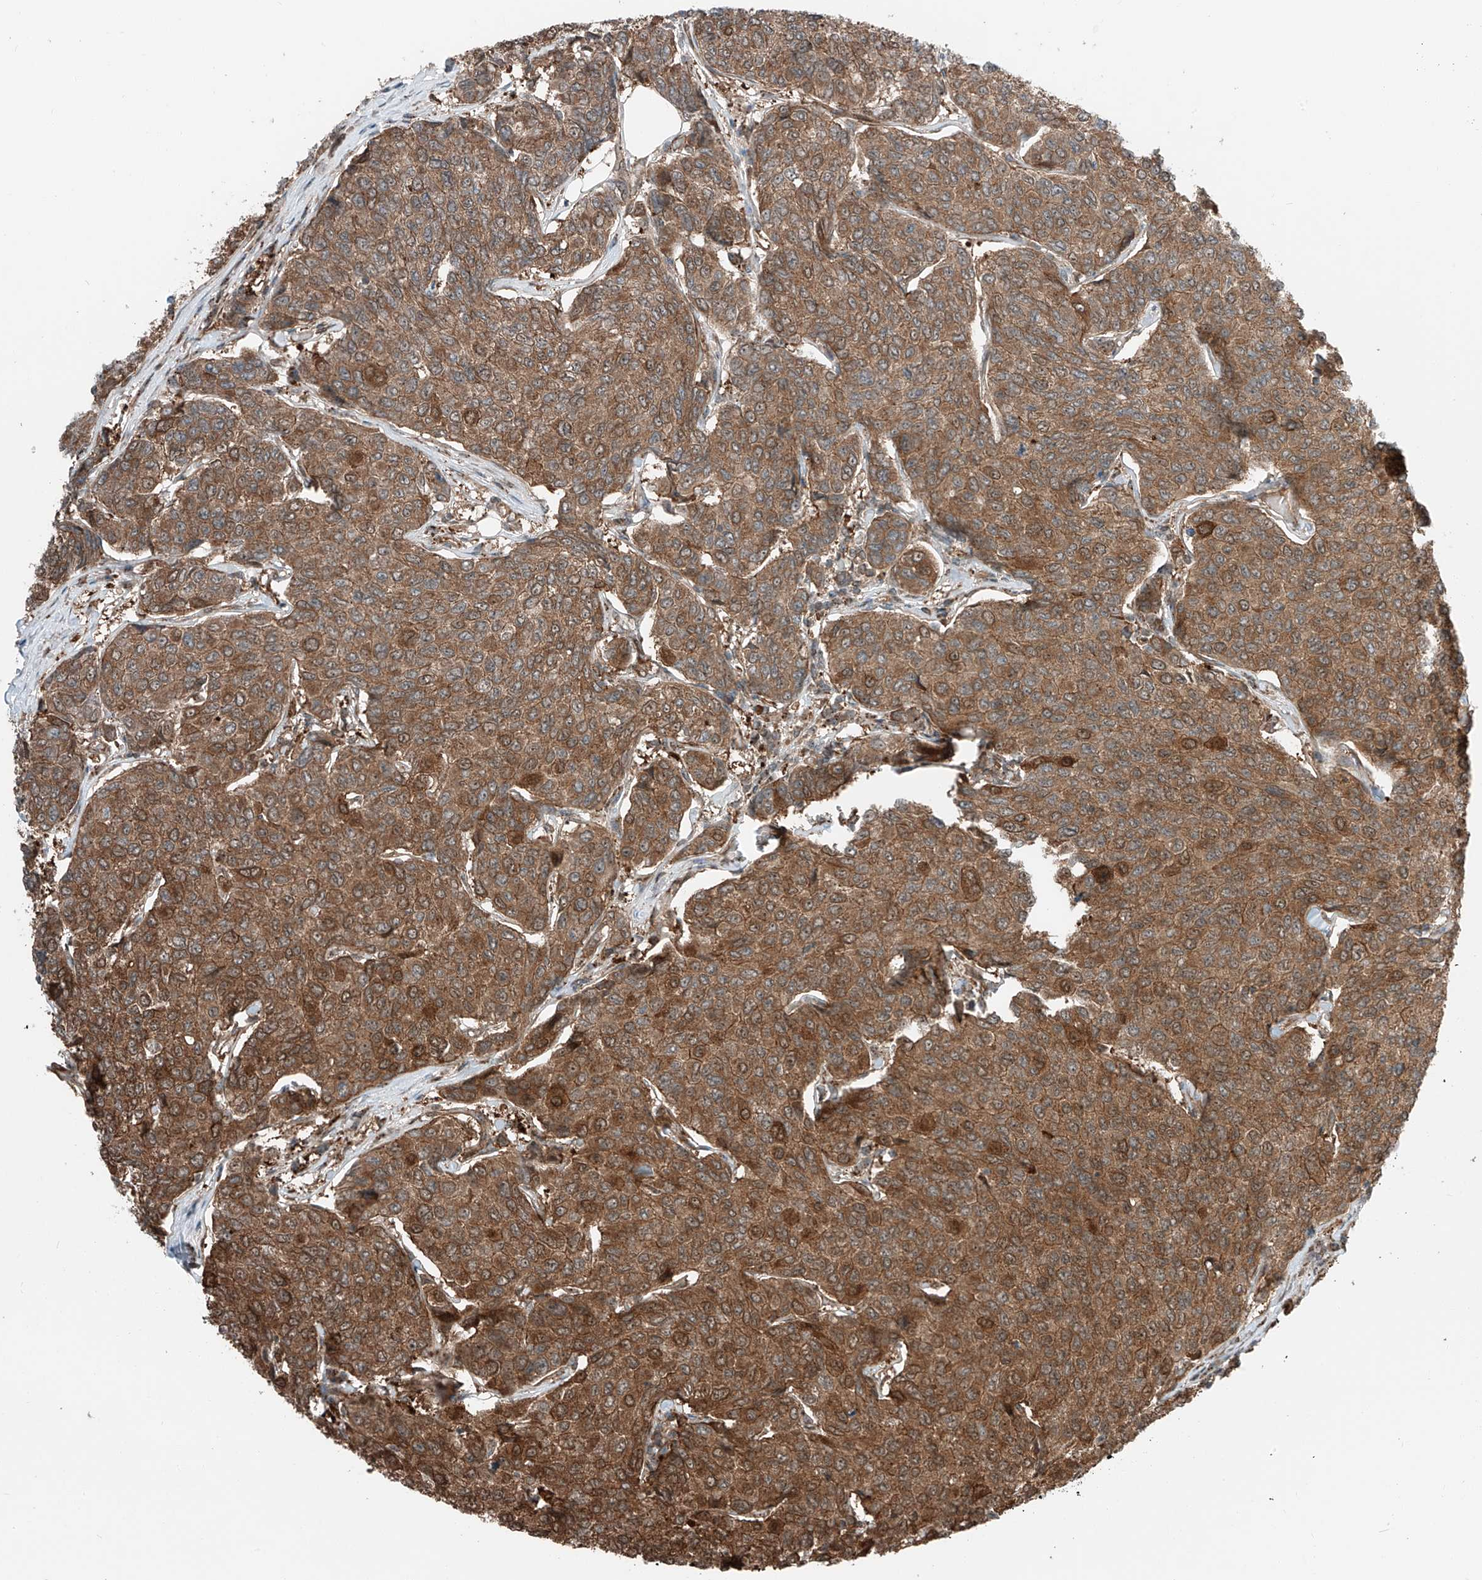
{"staining": {"intensity": "strong", "quantity": ">75%", "location": "cytoplasmic/membranous,nuclear"}, "tissue": "breast cancer", "cell_type": "Tumor cells", "image_type": "cancer", "snomed": [{"axis": "morphology", "description": "Duct carcinoma"}, {"axis": "topography", "description": "Breast"}], "caption": "IHC of human breast cancer (infiltrating ductal carcinoma) displays high levels of strong cytoplasmic/membranous and nuclear positivity in about >75% of tumor cells.", "gene": "USP48", "patient": {"sex": "female", "age": 55}}